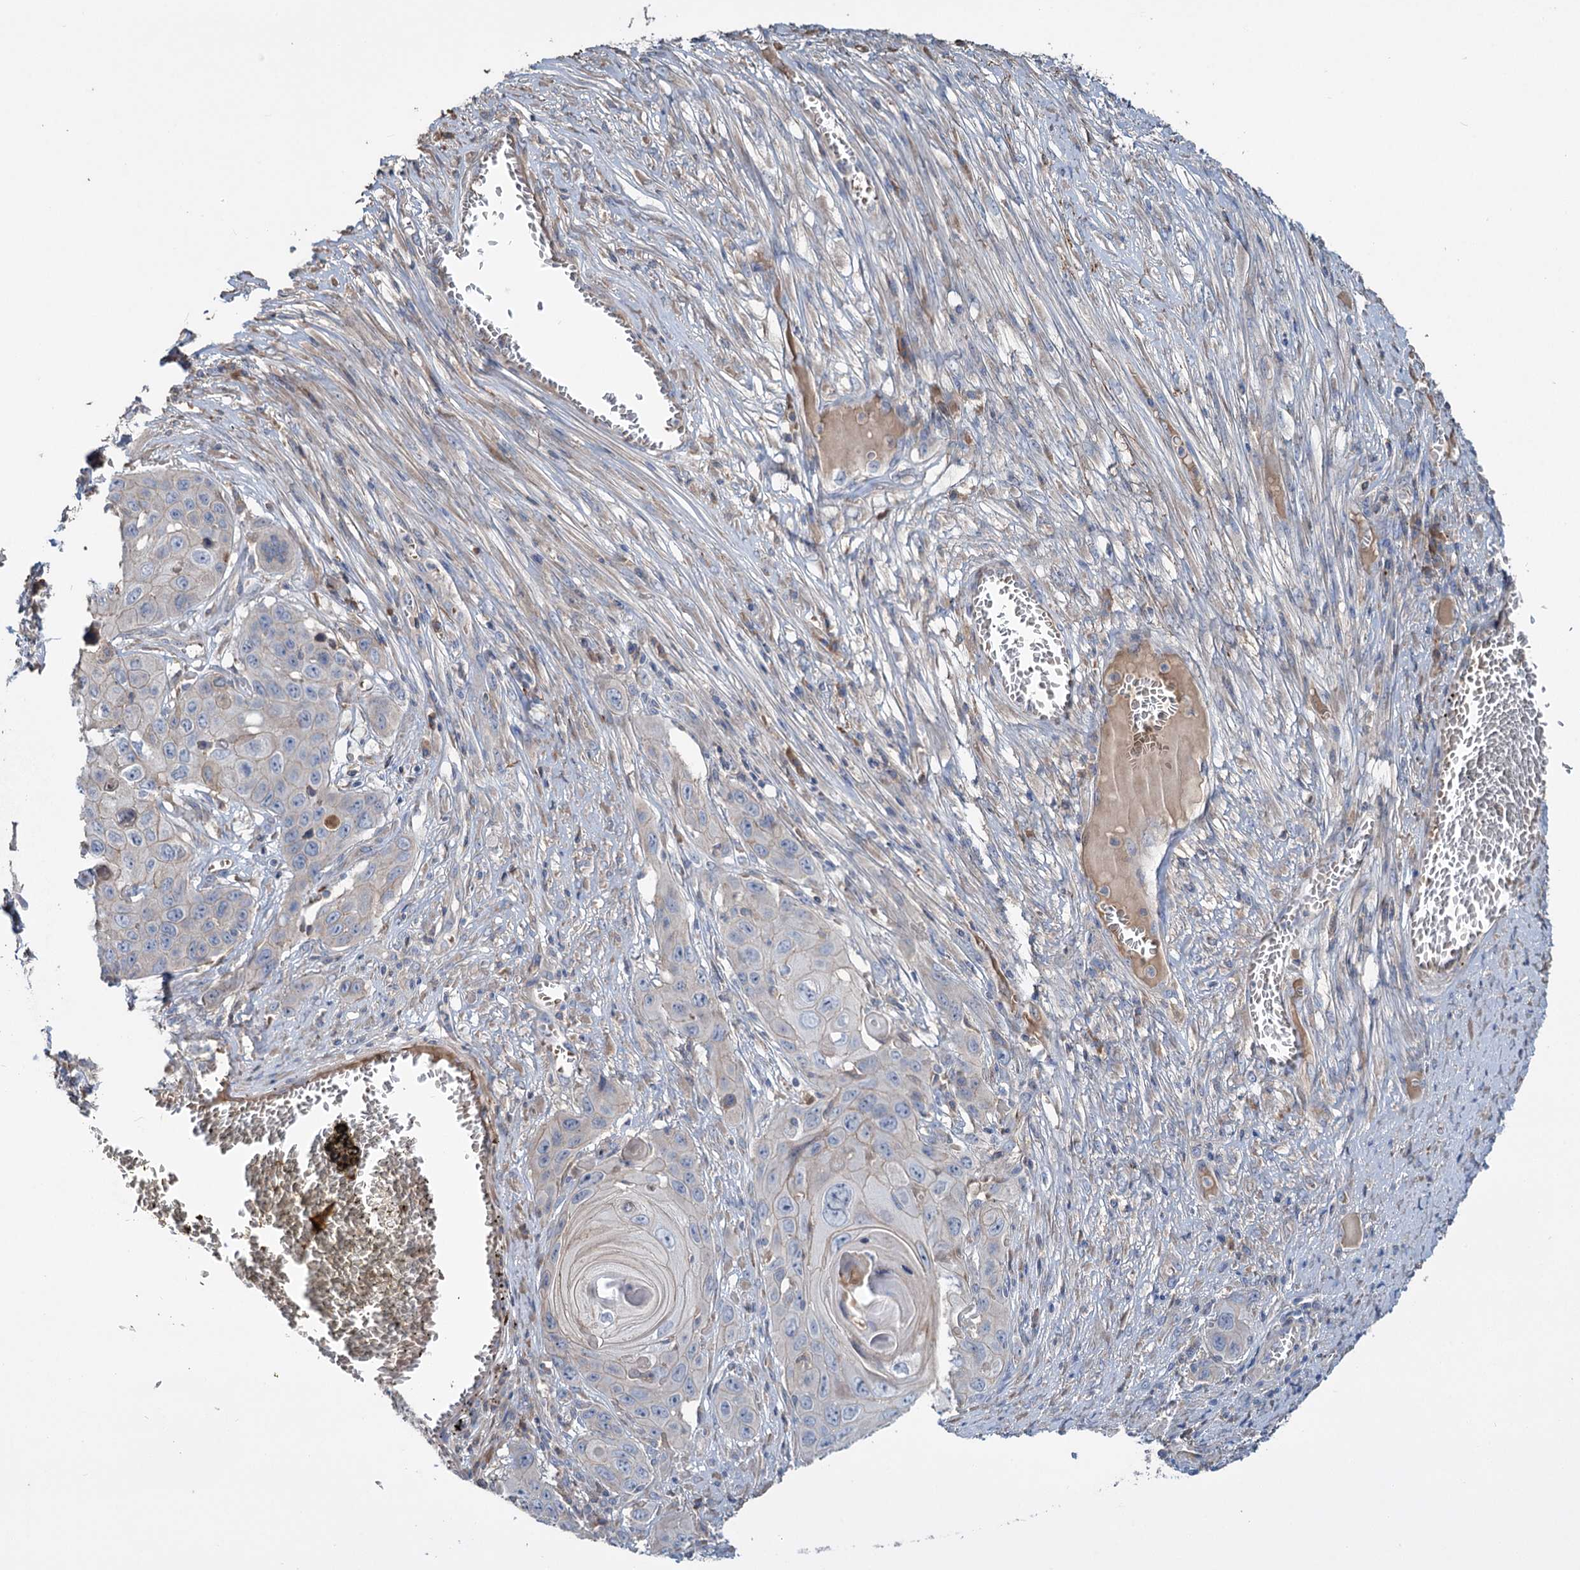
{"staining": {"intensity": "negative", "quantity": "none", "location": "none"}, "tissue": "skin cancer", "cell_type": "Tumor cells", "image_type": "cancer", "snomed": [{"axis": "morphology", "description": "Squamous cell carcinoma, NOS"}, {"axis": "topography", "description": "Skin"}], "caption": "There is no significant staining in tumor cells of skin cancer.", "gene": "URAD", "patient": {"sex": "male", "age": 55}}